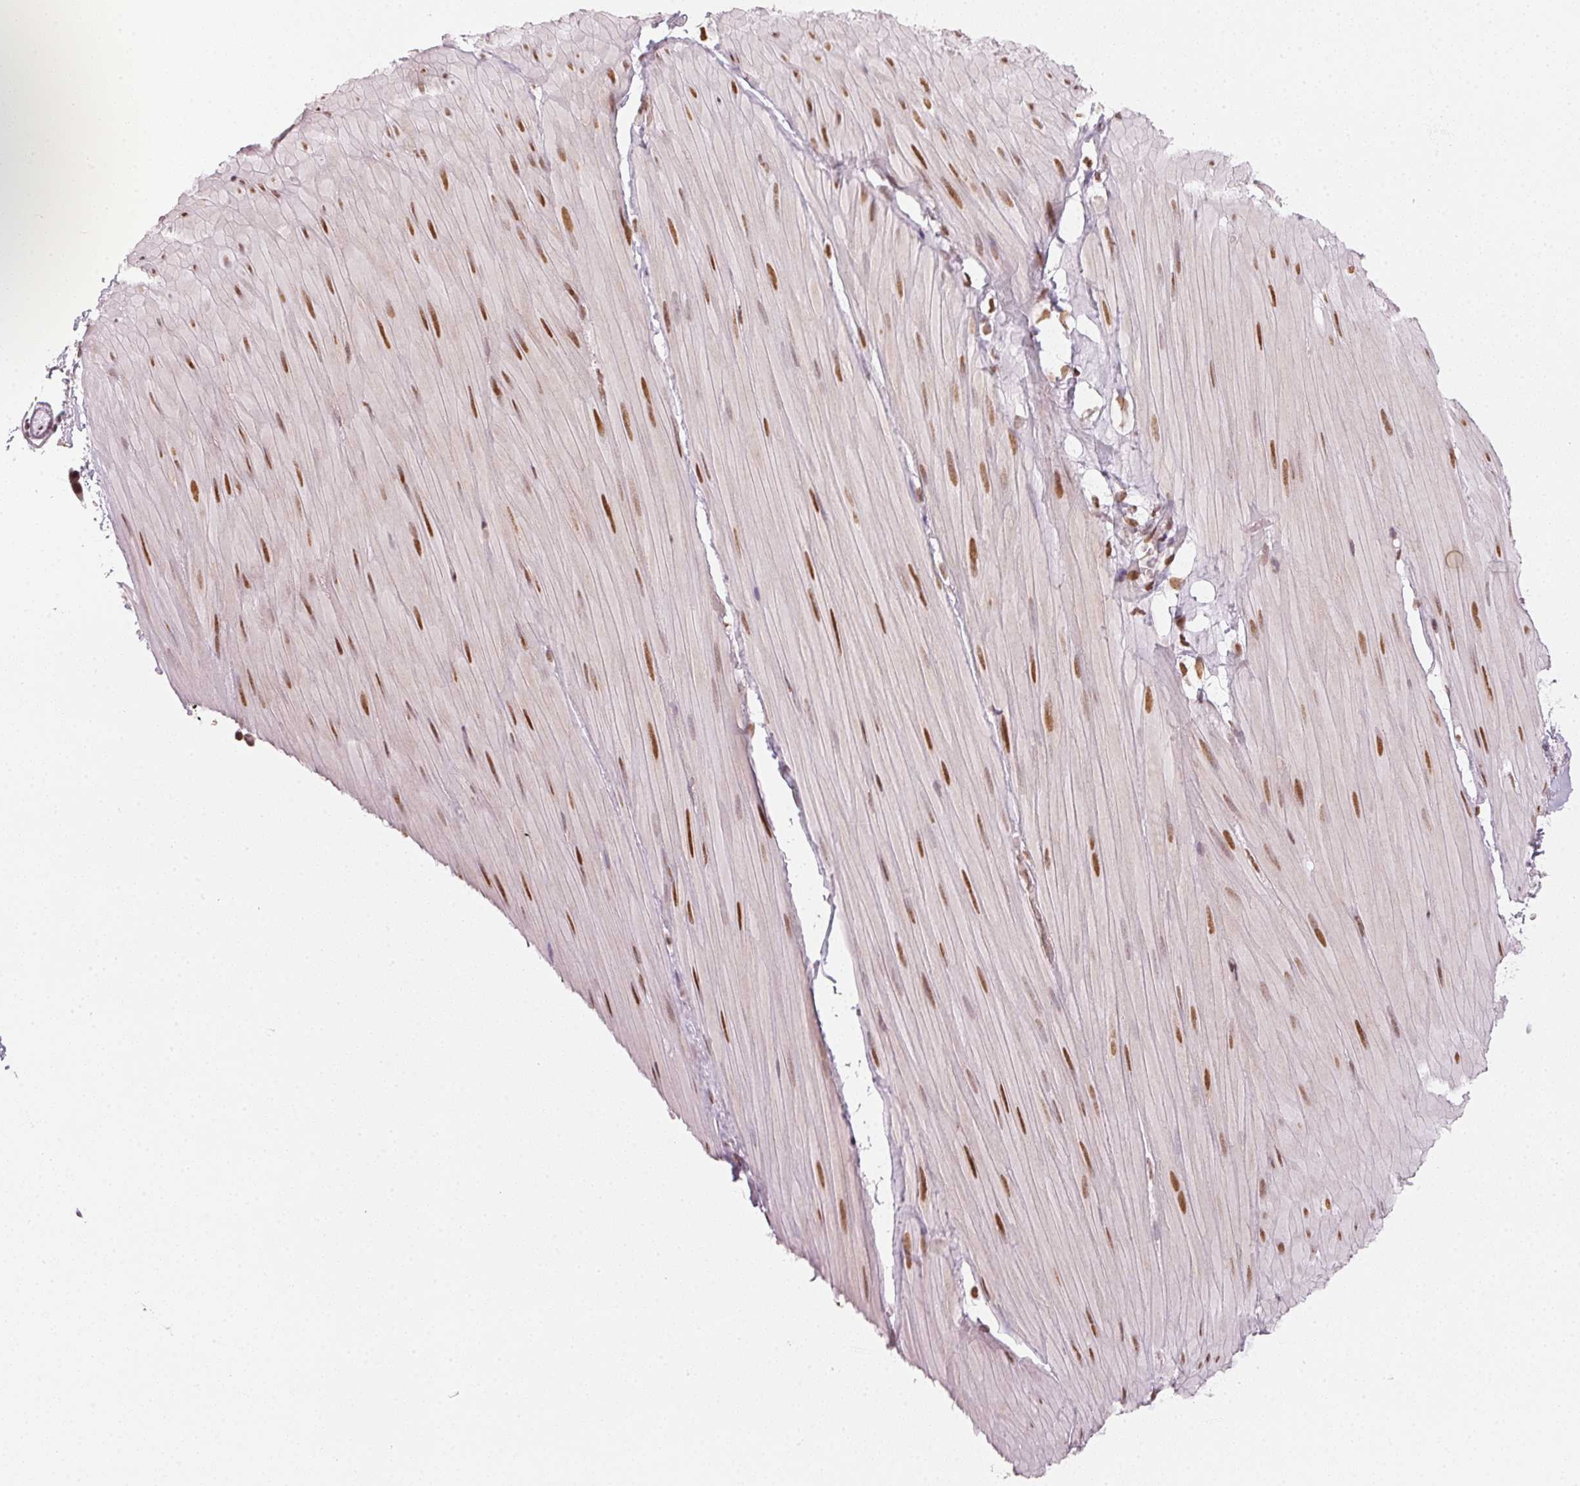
{"staining": {"intensity": "negative", "quantity": "none", "location": "none"}, "tissue": "adipose tissue", "cell_type": "Adipocytes", "image_type": "normal", "snomed": [{"axis": "morphology", "description": "Normal tissue, NOS"}, {"axis": "topography", "description": "Smooth muscle"}, {"axis": "topography", "description": "Peripheral nerve tissue"}], "caption": "This is a histopathology image of IHC staining of benign adipose tissue, which shows no staining in adipocytes.", "gene": "KAT6A", "patient": {"sex": "male", "age": 58}}